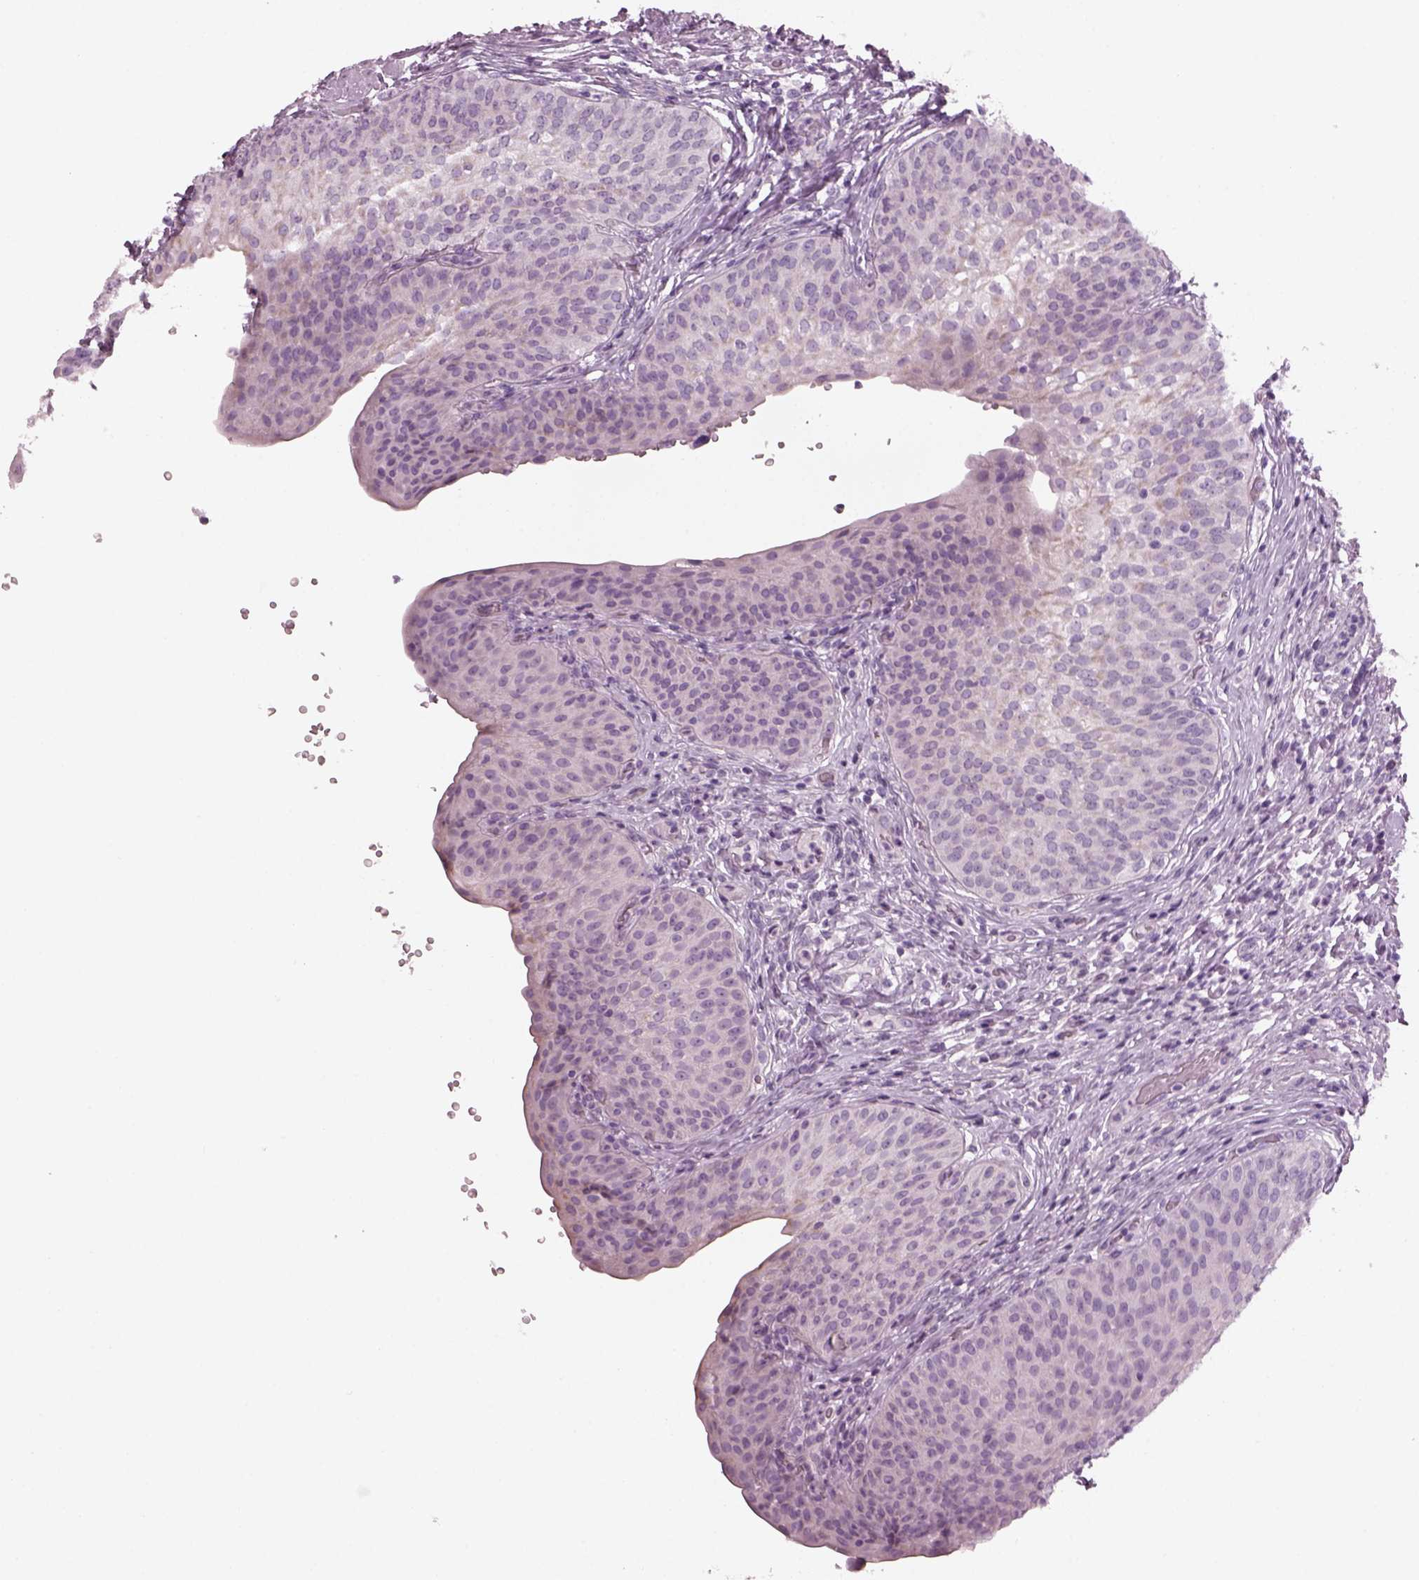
{"staining": {"intensity": "negative", "quantity": "none", "location": "none"}, "tissue": "urinary bladder", "cell_type": "Urothelial cells", "image_type": "normal", "snomed": [{"axis": "morphology", "description": "Normal tissue, NOS"}, {"axis": "topography", "description": "Urinary bladder"}], "caption": "A photomicrograph of urinary bladder stained for a protein displays no brown staining in urothelial cells. (Stains: DAB (3,3'-diaminobenzidine) immunohistochemistry (IHC) with hematoxylin counter stain, Microscopy: brightfield microscopy at high magnification).", "gene": "PDC", "patient": {"sex": "male", "age": 66}}